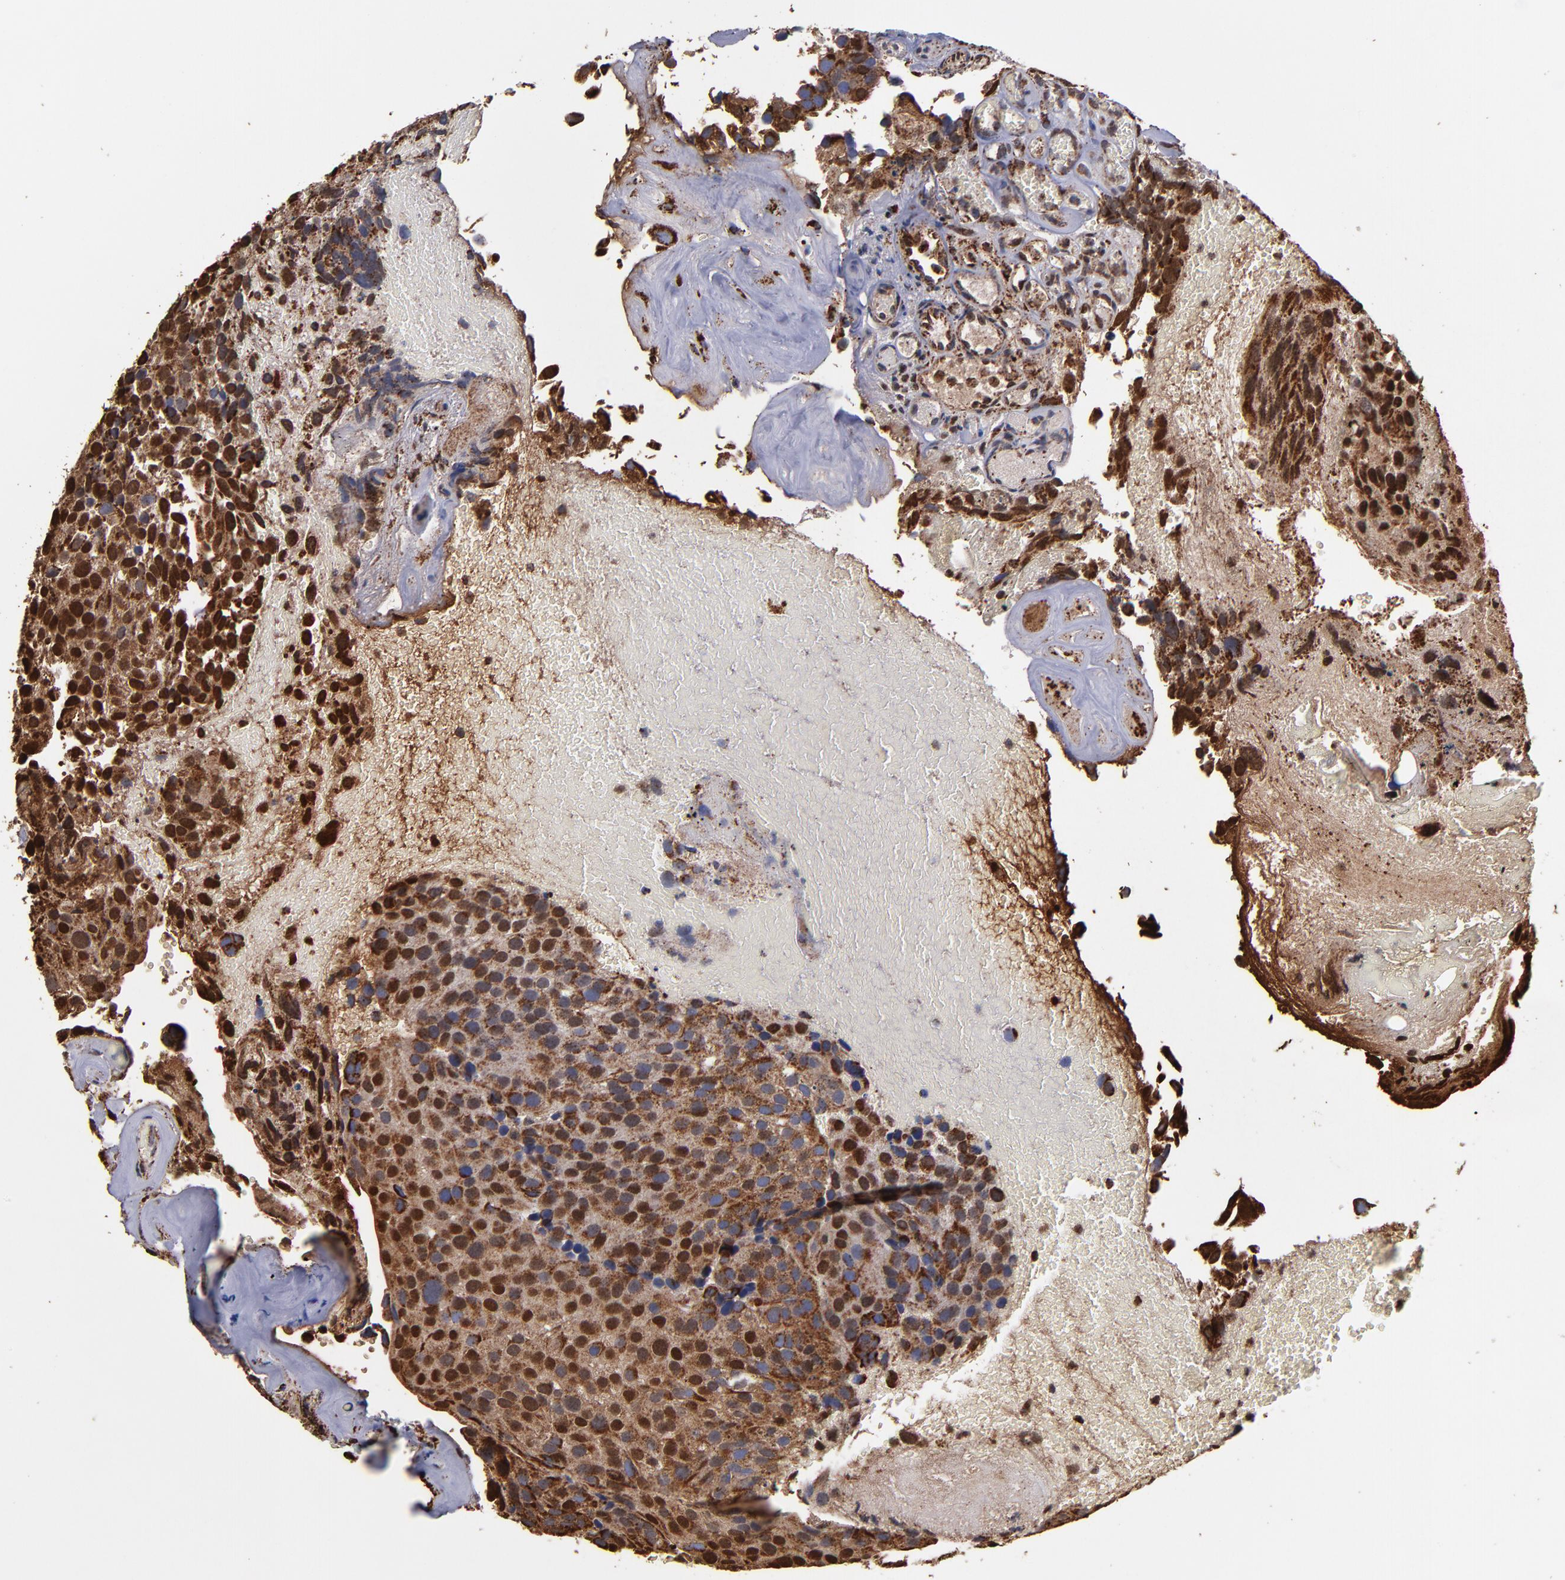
{"staining": {"intensity": "strong", "quantity": ">75%", "location": "cytoplasmic/membranous,nuclear"}, "tissue": "urothelial cancer", "cell_type": "Tumor cells", "image_type": "cancer", "snomed": [{"axis": "morphology", "description": "Urothelial carcinoma, High grade"}, {"axis": "topography", "description": "Urinary bladder"}], "caption": "Human high-grade urothelial carcinoma stained with a brown dye displays strong cytoplasmic/membranous and nuclear positive expression in about >75% of tumor cells.", "gene": "SOD2", "patient": {"sex": "male", "age": 72}}